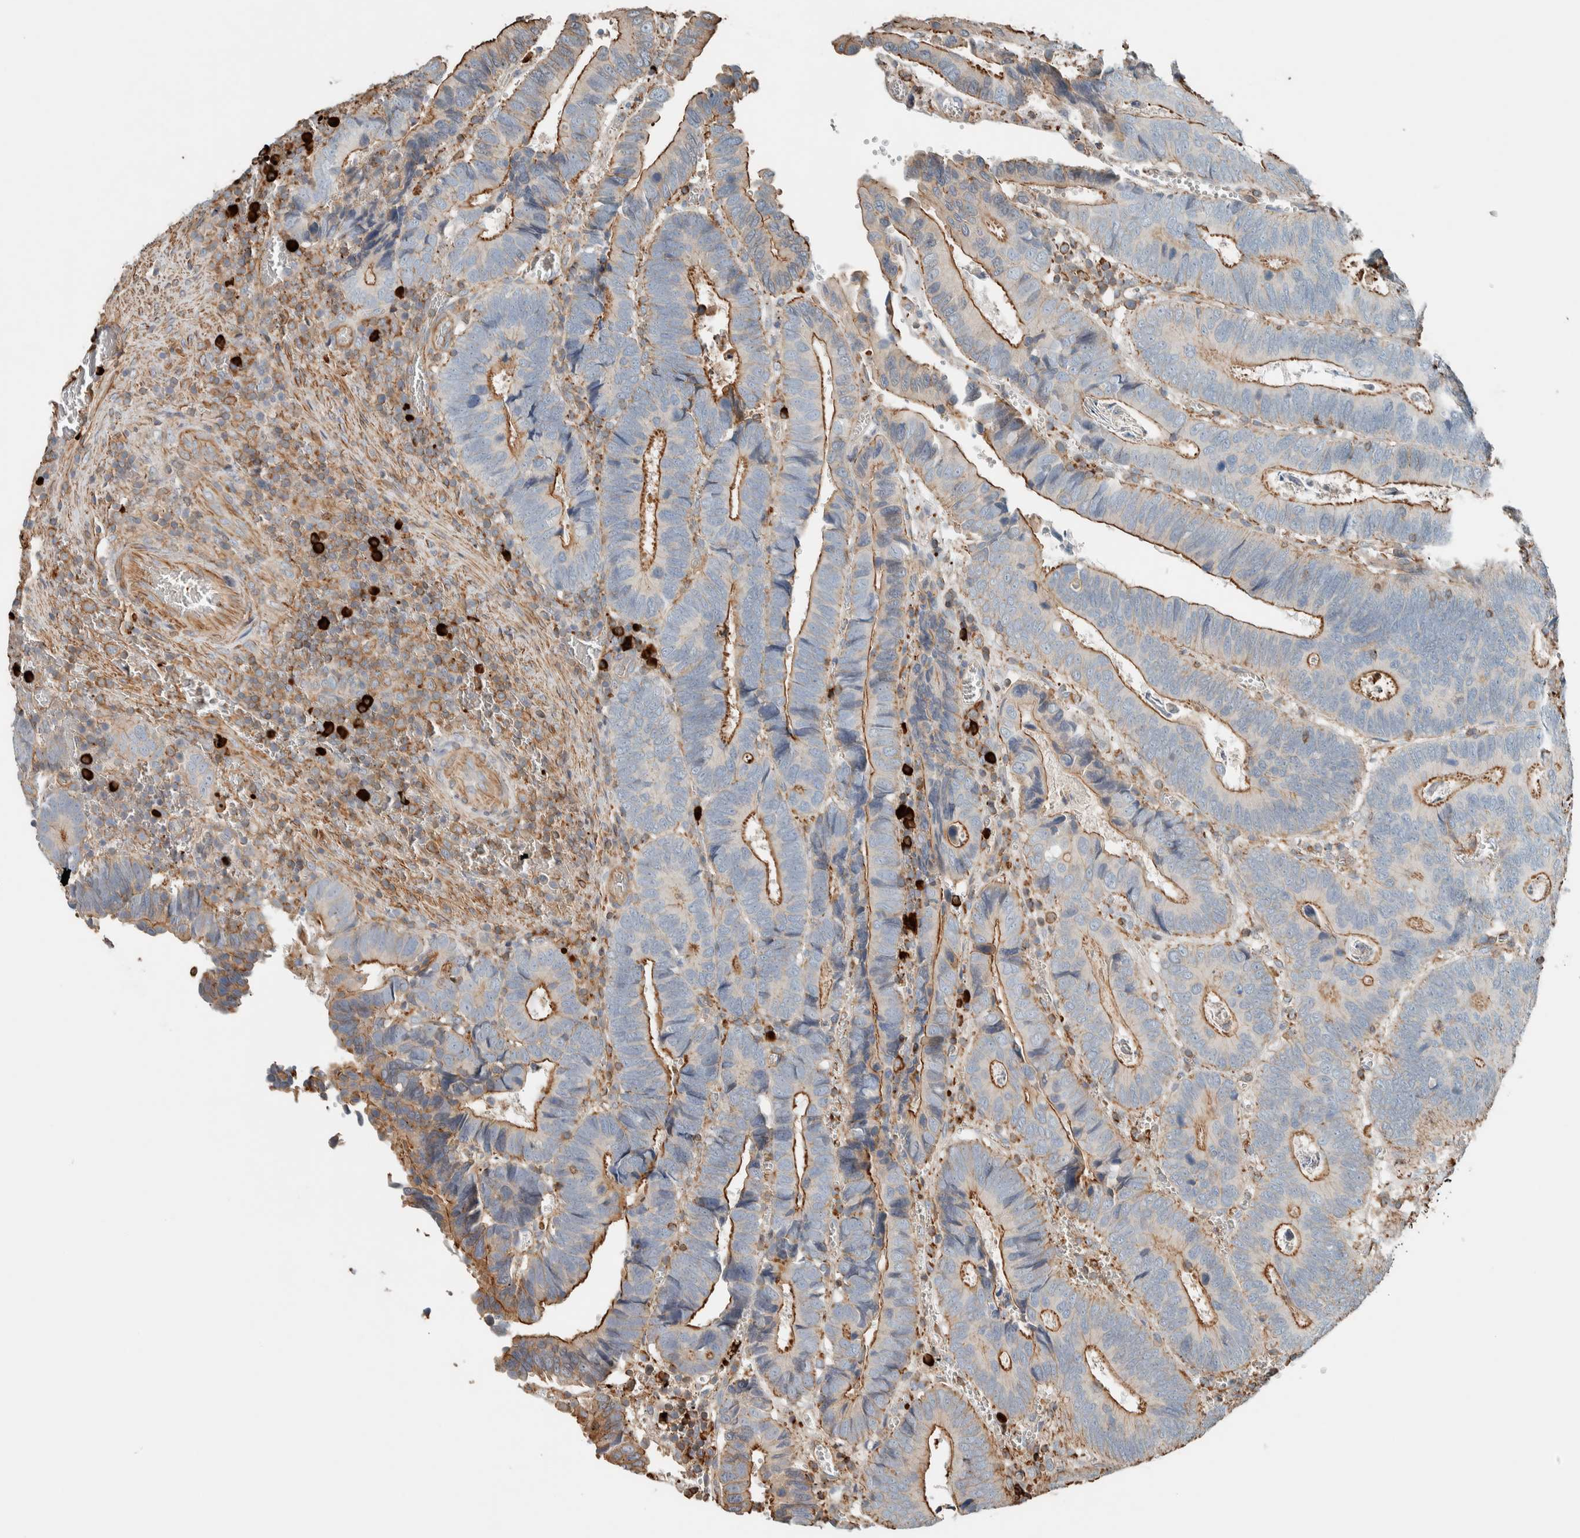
{"staining": {"intensity": "moderate", "quantity": "25%-75%", "location": "cytoplasmic/membranous"}, "tissue": "colorectal cancer", "cell_type": "Tumor cells", "image_type": "cancer", "snomed": [{"axis": "morphology", "description": "Inflammation, NOS"}, {"axis": "morphology", "description": "Adenocarcinoma, NOS"}, {"axis": "topography", "description": "Colon"}], "caption": "This is an image of immunohistochemistry (IHC) staining of adenocarcinoma (colorectal), which shows moderate expression in the cytoplasmic/membranous of tumor cells.", "gene": "CTBP2", "patient": {"sex": "male", "age": 72}}